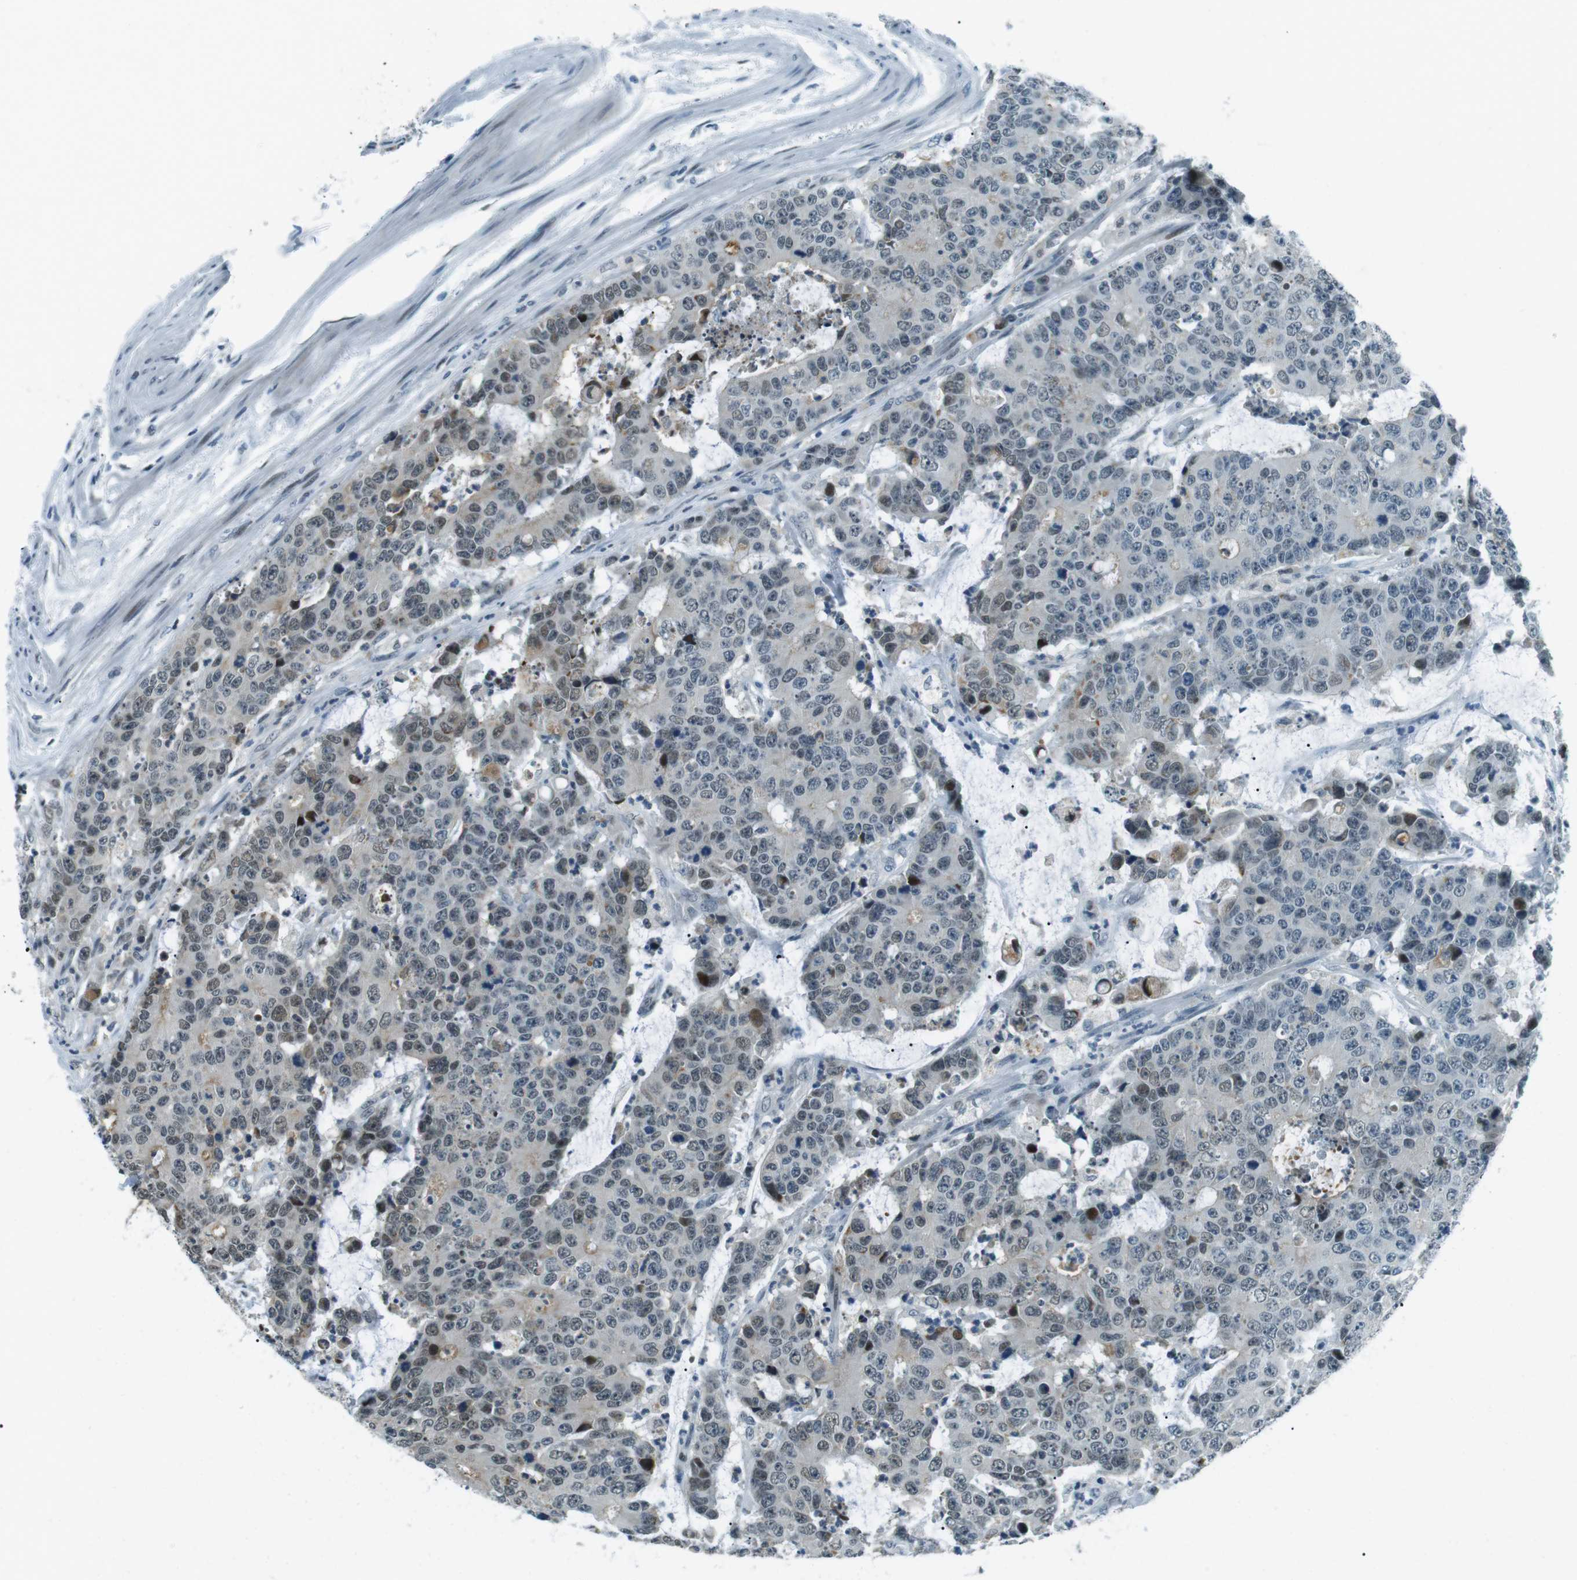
{"staining": {"intensity": "moderate", "quantity": "<25%", "location": "nuclear"}, "tissue": "colorectal cancer", "cell_type": "Tumor cells", "image_type": "cancer", "snomed": [{"axis": "morphology", "description": "Adenocarcinoma, NOS"}, {"axis": "topography", "description": "Colon"}], "caption": "A low amount of moderate nuclear positivity is seen in approximately <25% of tumor cells in colorectal adenocarcinoma tissue.", "gene": "PJA1", "patient": {"sex": "female", "age": 86}}